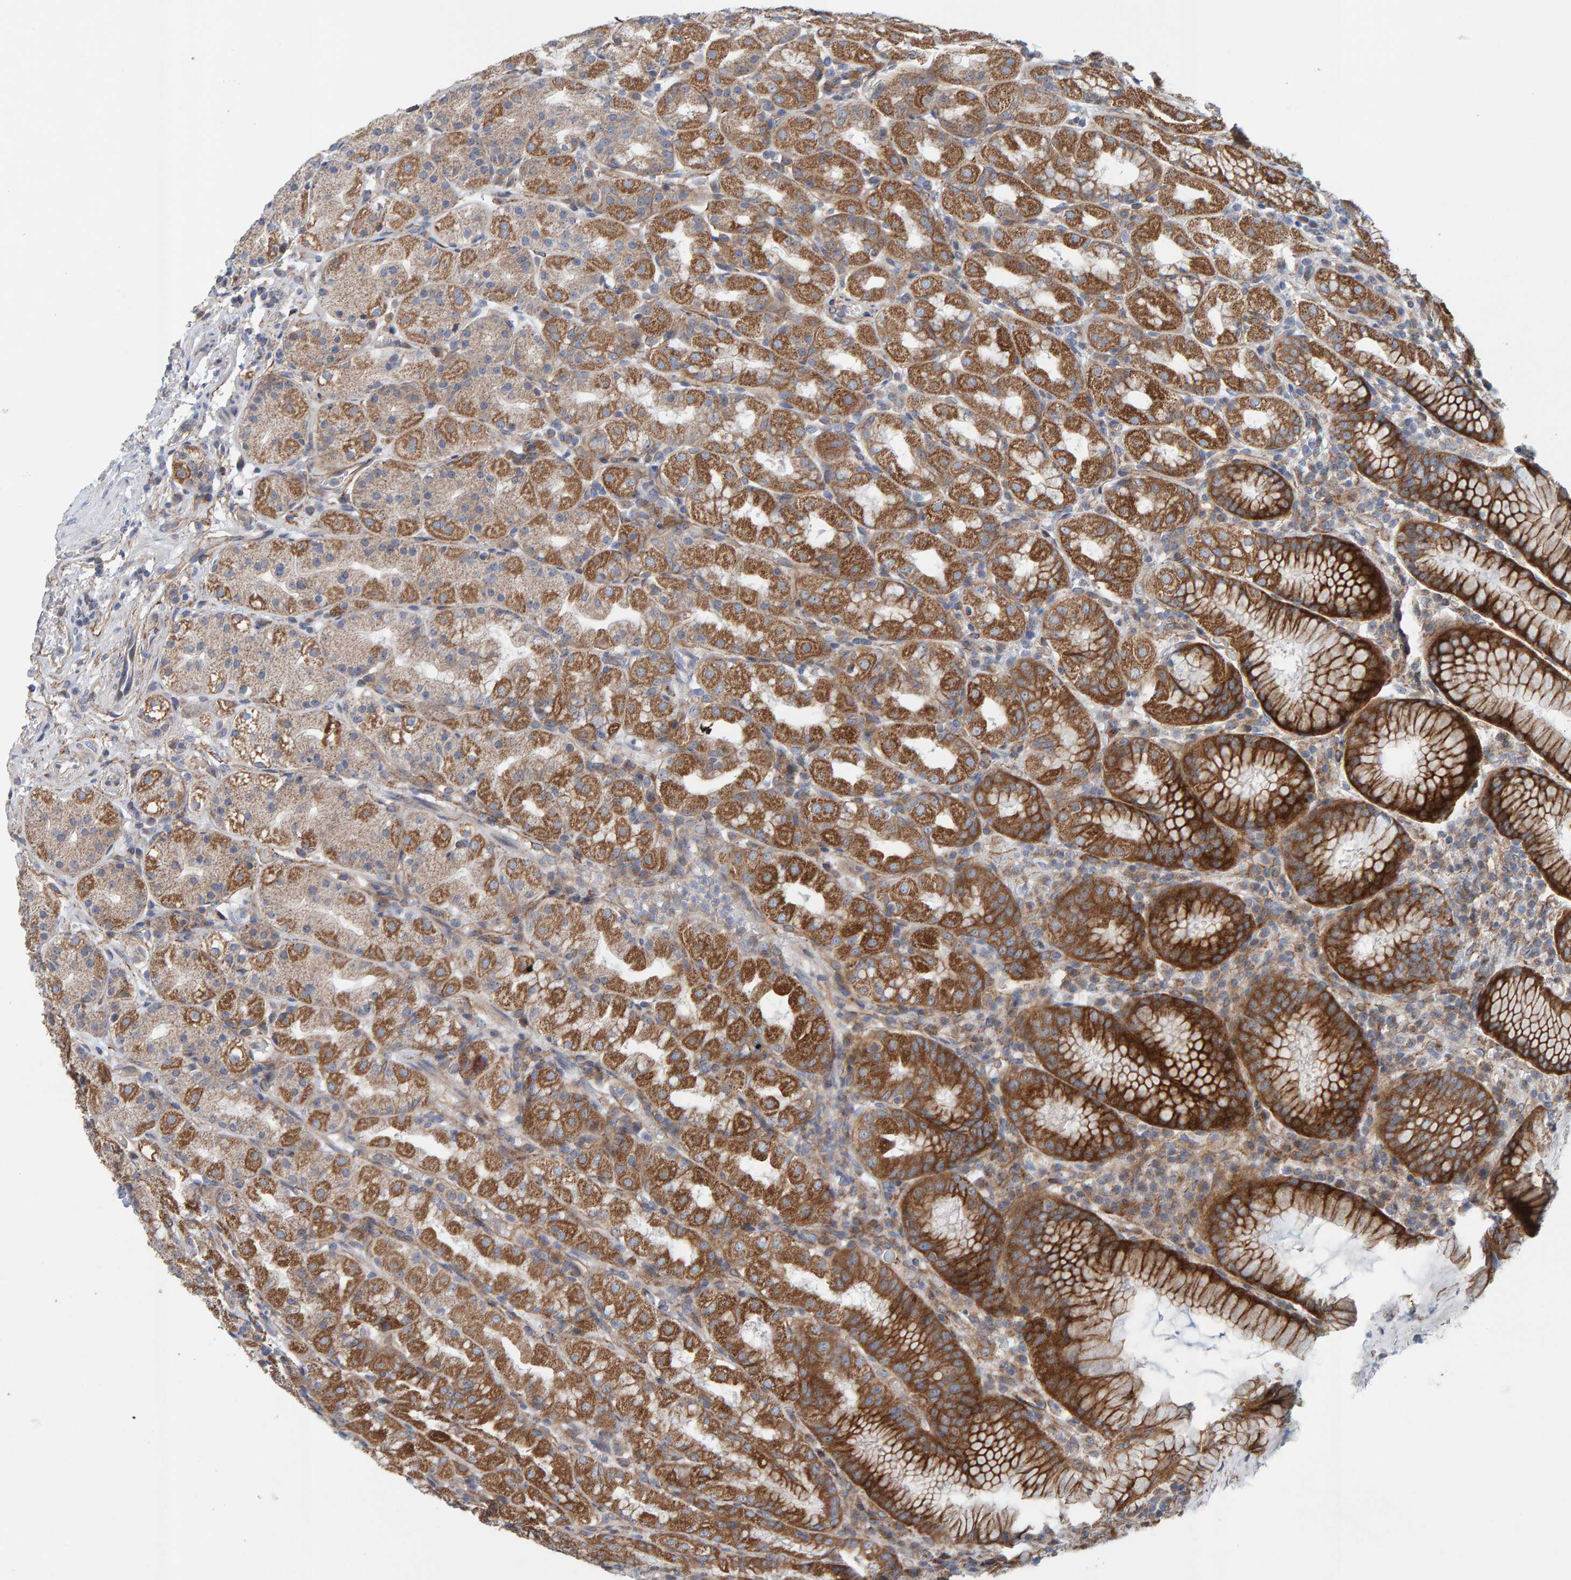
{"staining": {"intensity": "strong", "quantity": "25%-75%", "location": "cytoplasmic/membranous"}, "tissue": "stomach", "cell_type": "Glandular cells", "image_type": "normal", "snomed": [{"axis": "morphology", "description": "Normal tissue, NOS"}, {"axis": "topography", "description": "Stomach, lower"}], "caption": "Protein staining shows strong cytoplasmic/membranous staining in about 25%-75% of glandular cells in normal stomach.", "gene": "RGP1", "patient": {"sex": "female", "age": 56}}